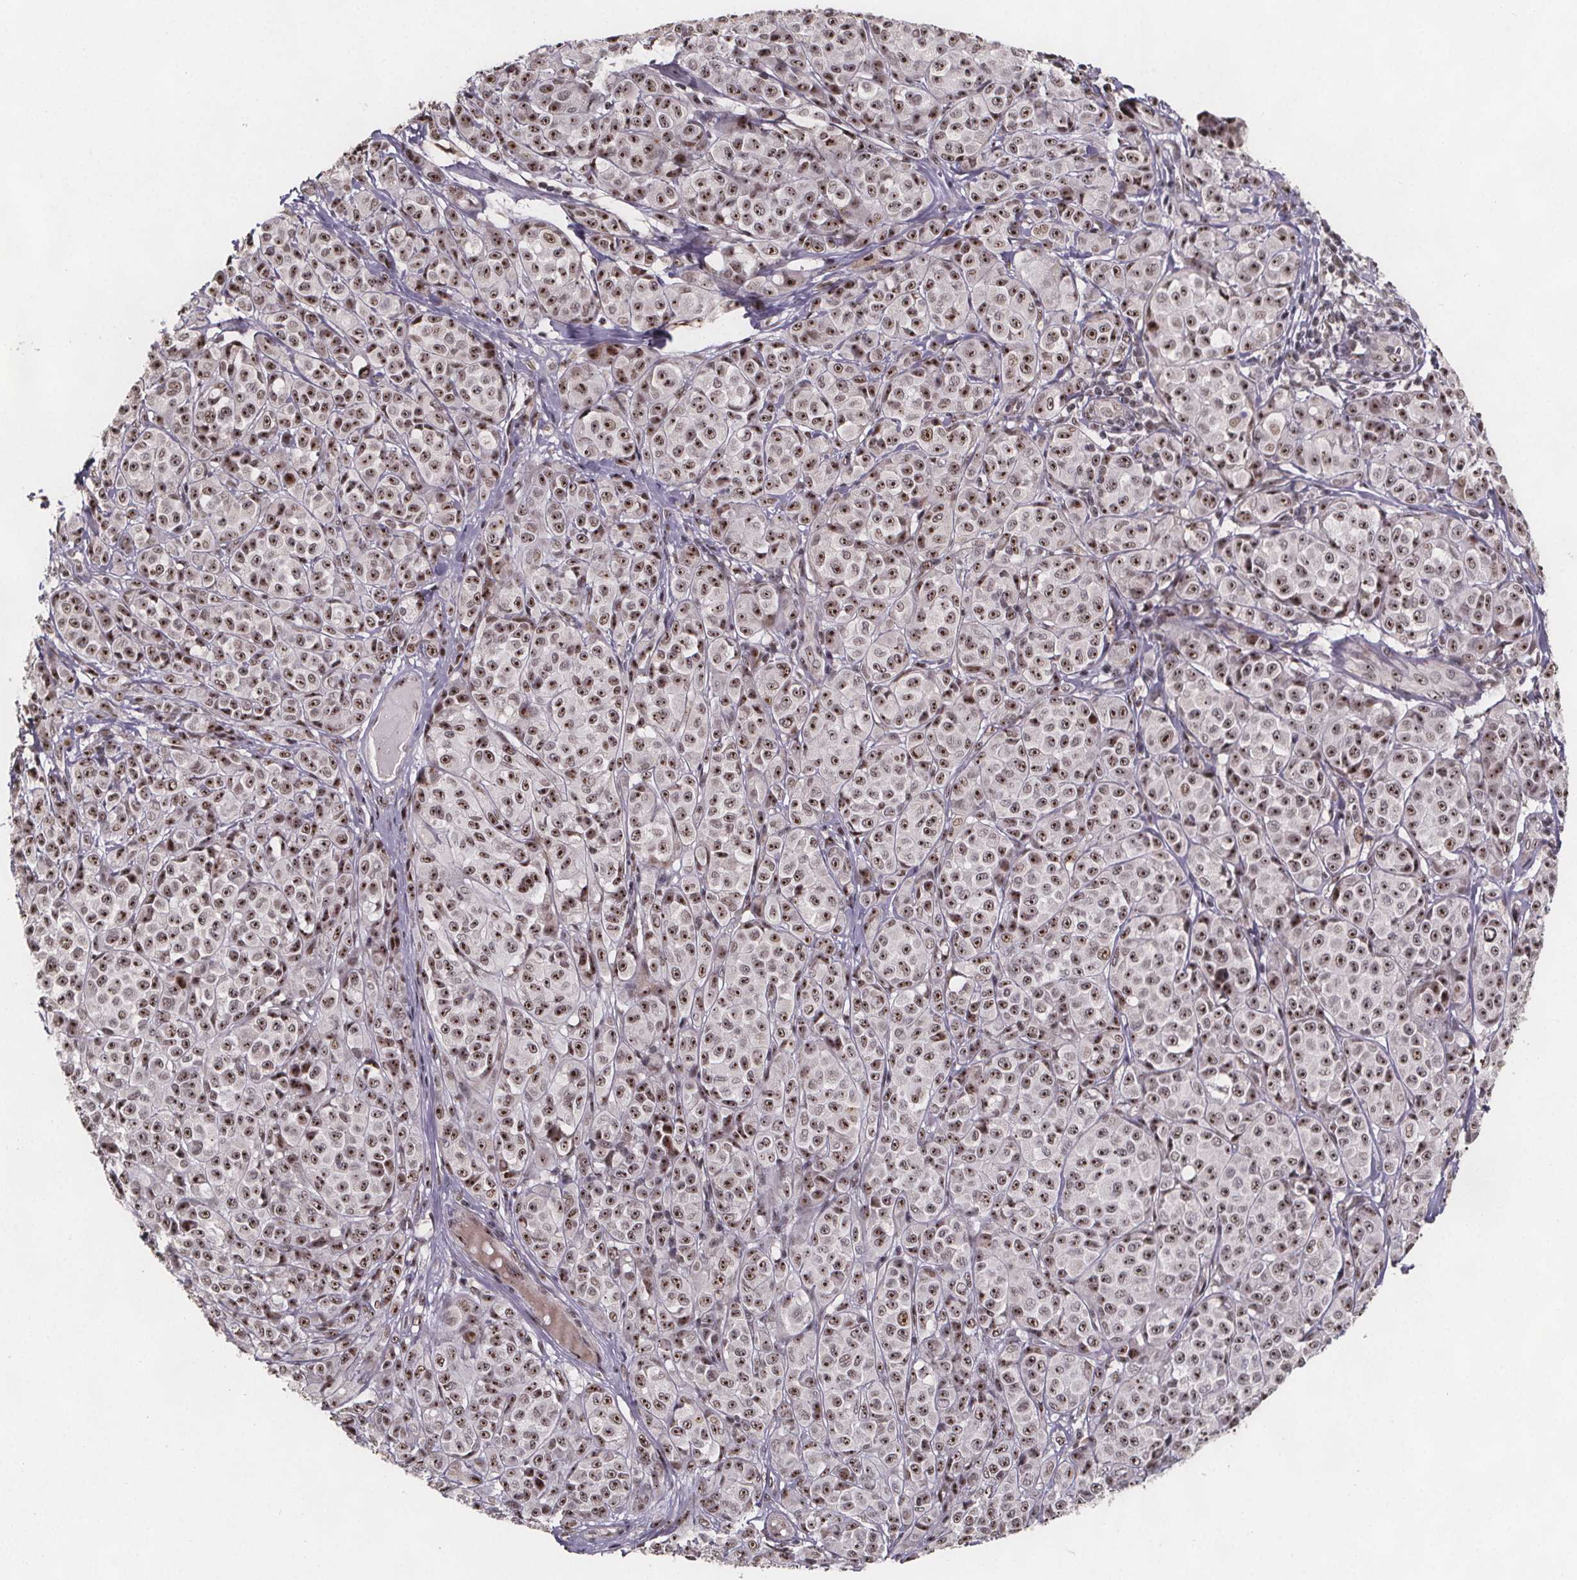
{"staining": {"intensity": "moderate", "quantity": ">75%", "location": "nuclear"}, "tissue": "melanoma", "cell_type": "Tumor cells", "image_type": "cancer", "snomed": [{"axis": "morphology", "description": "Malignant melanoma, NOS"}, {"axis": "topography", "description": "Skin"}], "caption": "High-power microscopy captured an immunohistochemistry (IHC) photomicrograph of malignant melanoma, revealing moderate nuclear staining in about >75% of tumor cells. The protein is shown in brown color, while the nuclei are stained blue.", "gene": "U2SURP", "patient": {"sex": "male", "age": 89}}